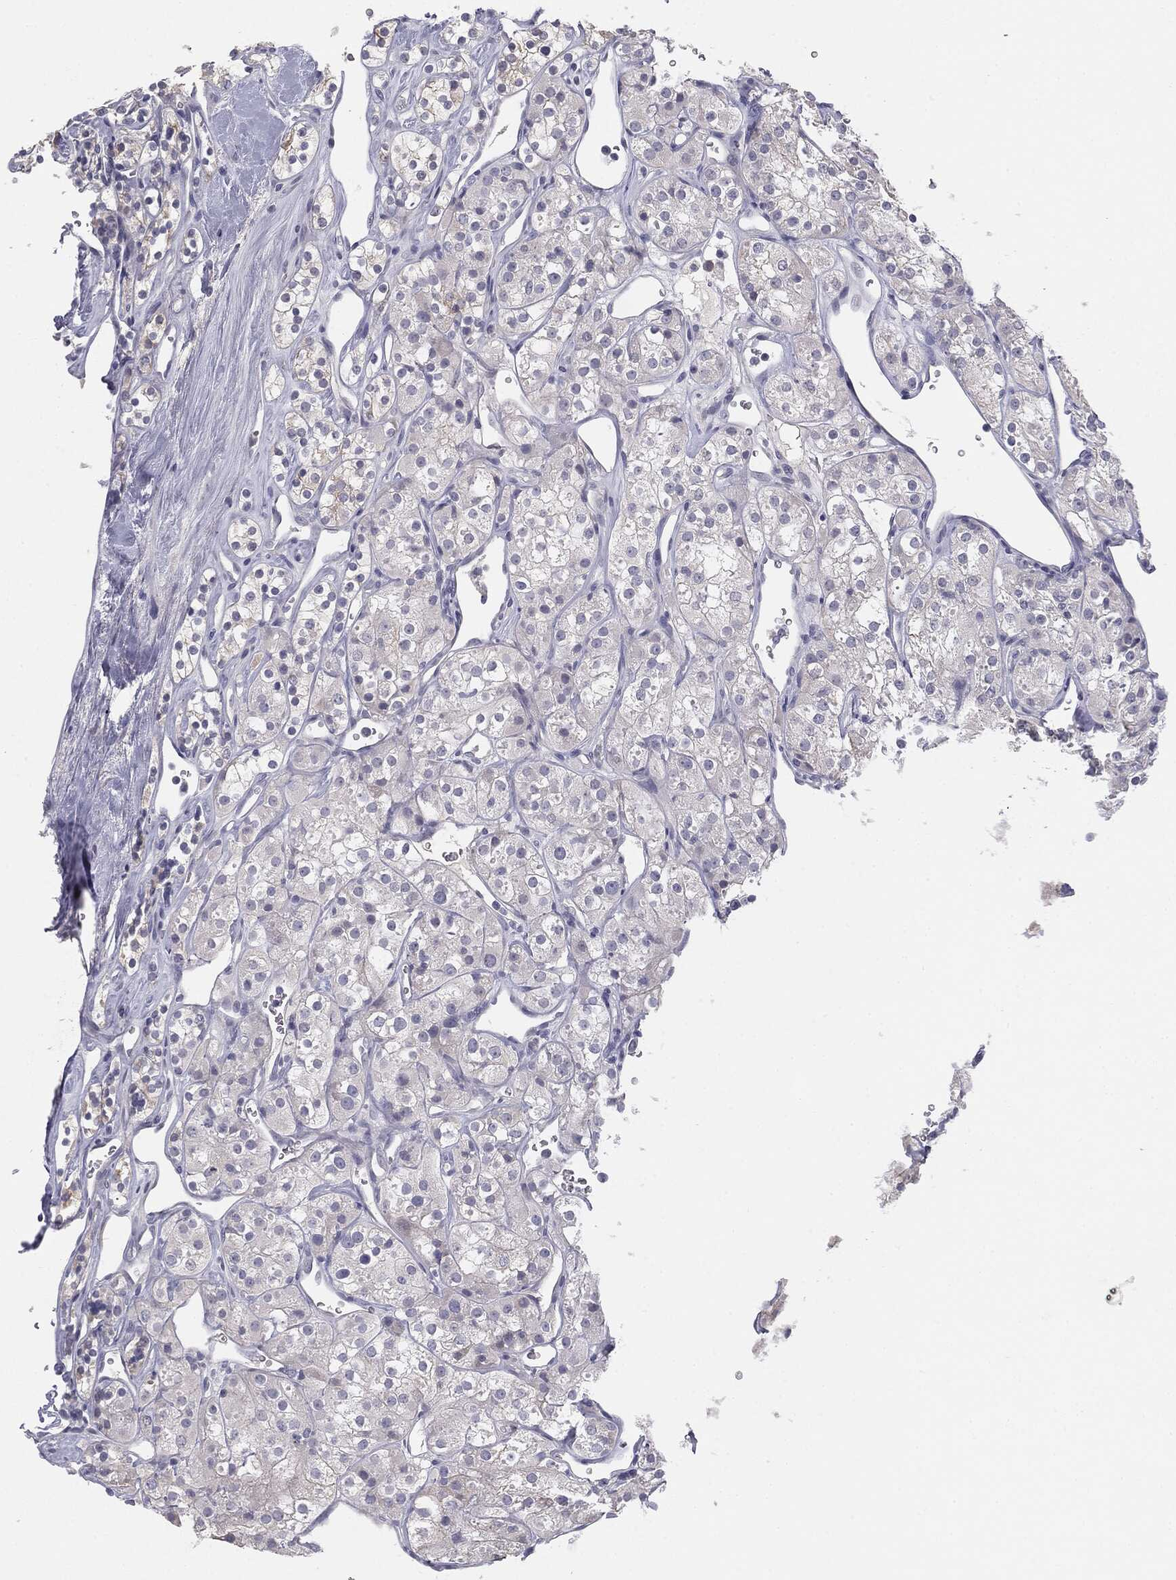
{"staining": {"intensity": "negative", "quantity": "none", "location": "none"}, "tissue": "renal cancer", "cell_type": "Tumor cells", "image_type": "cancer", "snomed": [{"axis": "morphology", "description": "Adenocarcinoma, NOS"}, {"axis": "topography", "description": "Kidney"}], "caption": "Immunohistochemical staining of human renal cancer (adenocarcinoma) exhibits no significant staining in tumor cells.", "gene": "MUC1", "patient": {"sex": "male", "age": 77}}